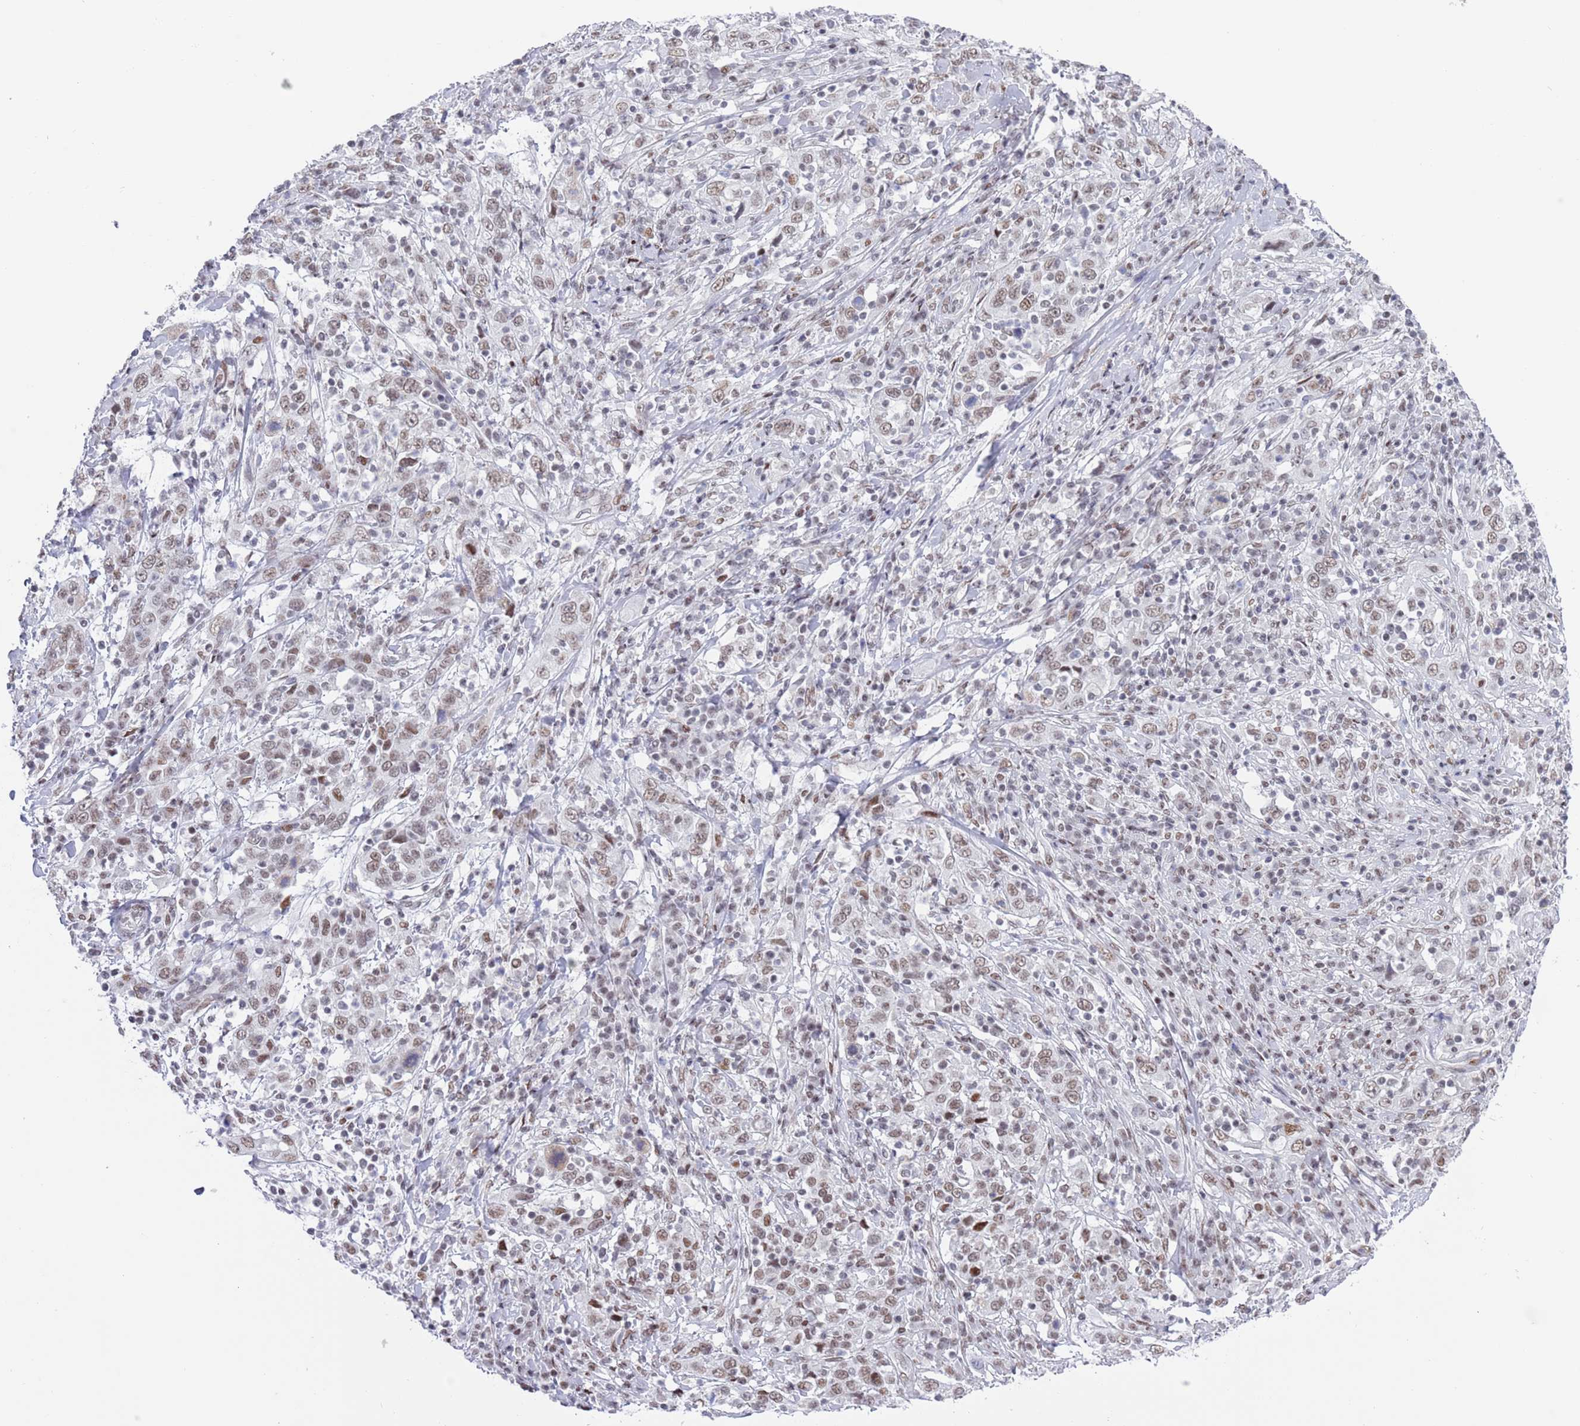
{"staining": {"intensity": "weak", "quantity": ">75%", "location": "nuclear"}, "tissue": "cervical cancer", "cell_type": "Tumor cells", "image_type": "cancer", "snomed": [{"axis": "morphology", "description": "Squamous cell carcinoma, NOS"}, {"axis": "topography", "description": "Cervix"}], "caption": "Immunohistochemistry image of human cervical cancer (squamous cell carcinoma) stained for a protein (brown), which displays low levels of weak nuclear staining in approximately >75% of tumor cells.", "gene": "ZNF382", "patient": {"sex": "female", "age": 46}}